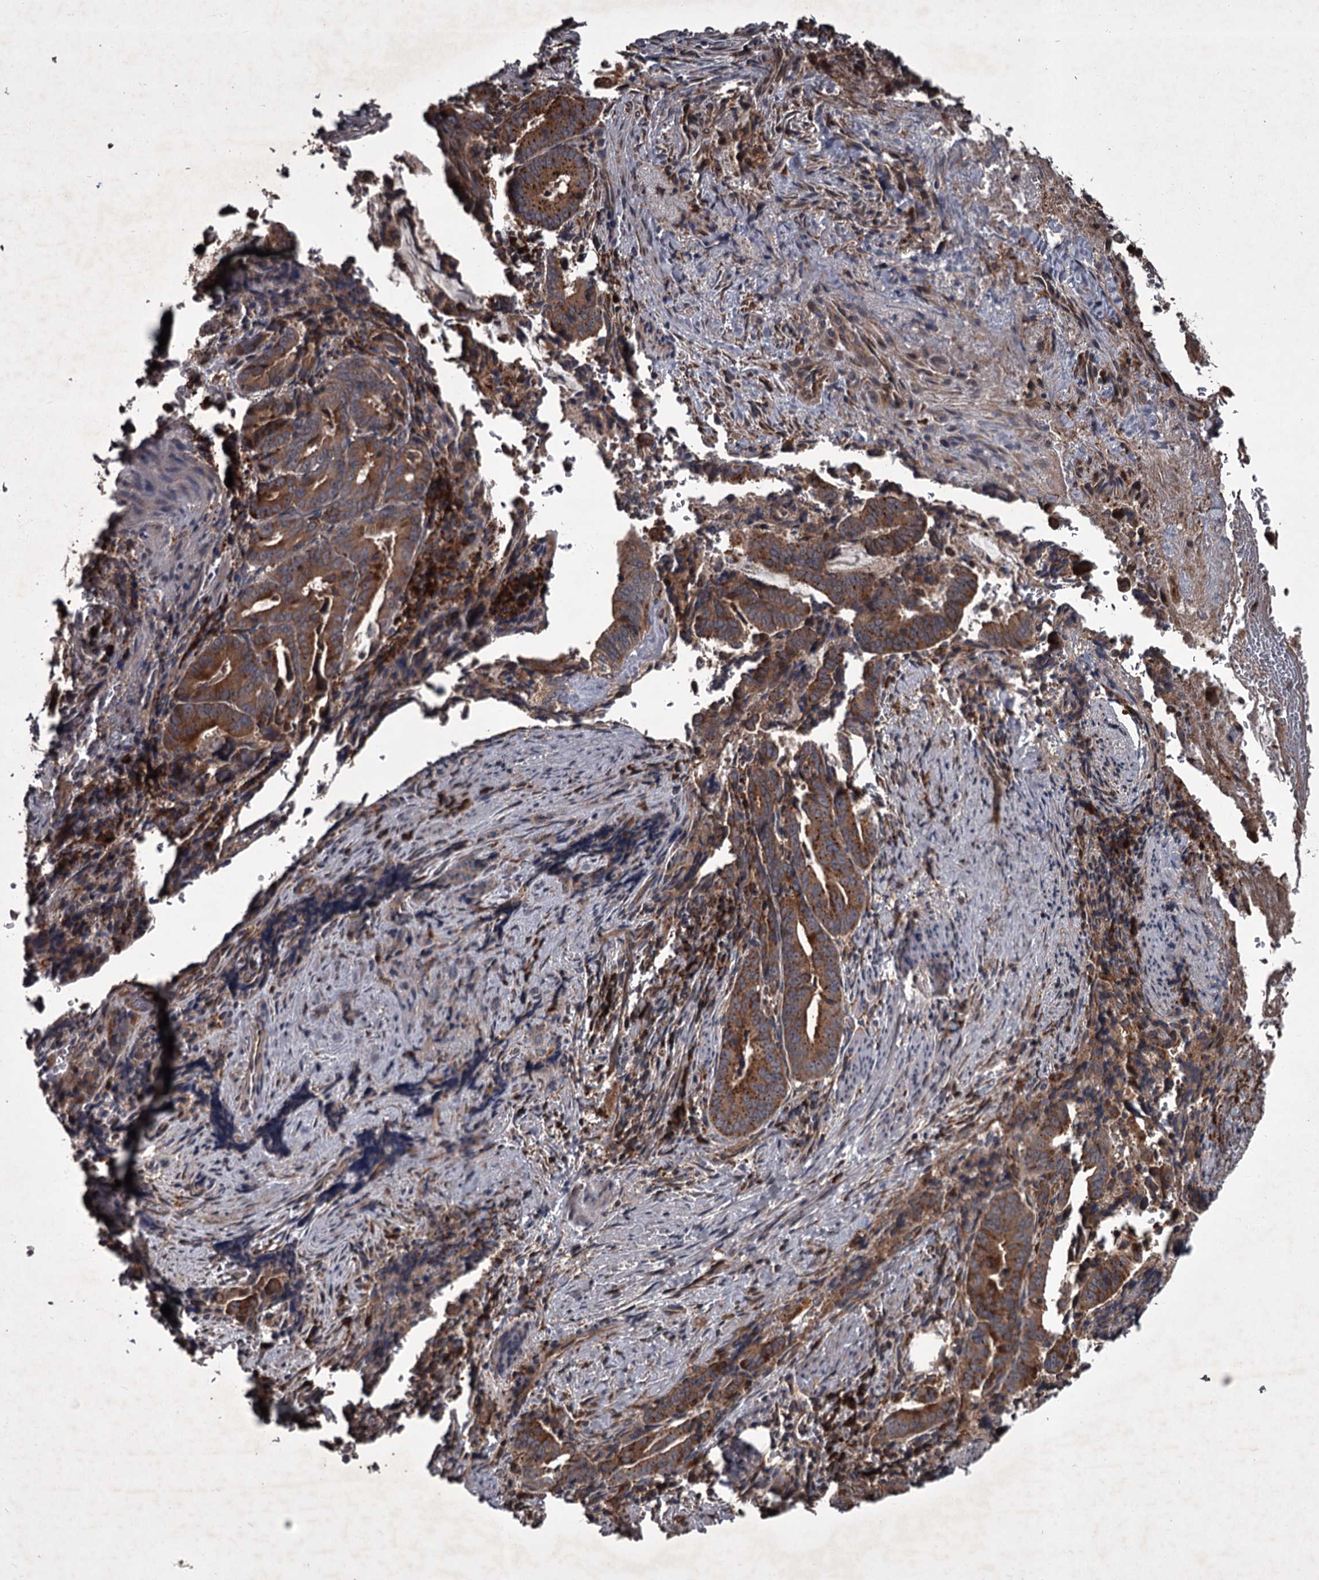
{"staining": {"intensity": "moderate", "quantity": ">75%", "location": "cytoplasmic/membranous"}, "tissue": "pancreatic cancer", "cell_type": "Tumor cells", "image_type": "cancer", "snomed": [{"axis": "morphology", "description": "Adenocarcinoma, NOS"}, {"axis": "topography", "description": "Pancreas"}], "caption": "This is an image of immunohistochemistry (IHC) staining of pancreatic cancer (adenocarcinoma), which shows moderate positivity in the cytoplasmic/membranous of tumor cells.", "gene": "UNC93B1", "patient": {"sex": "female", "age": 63}}